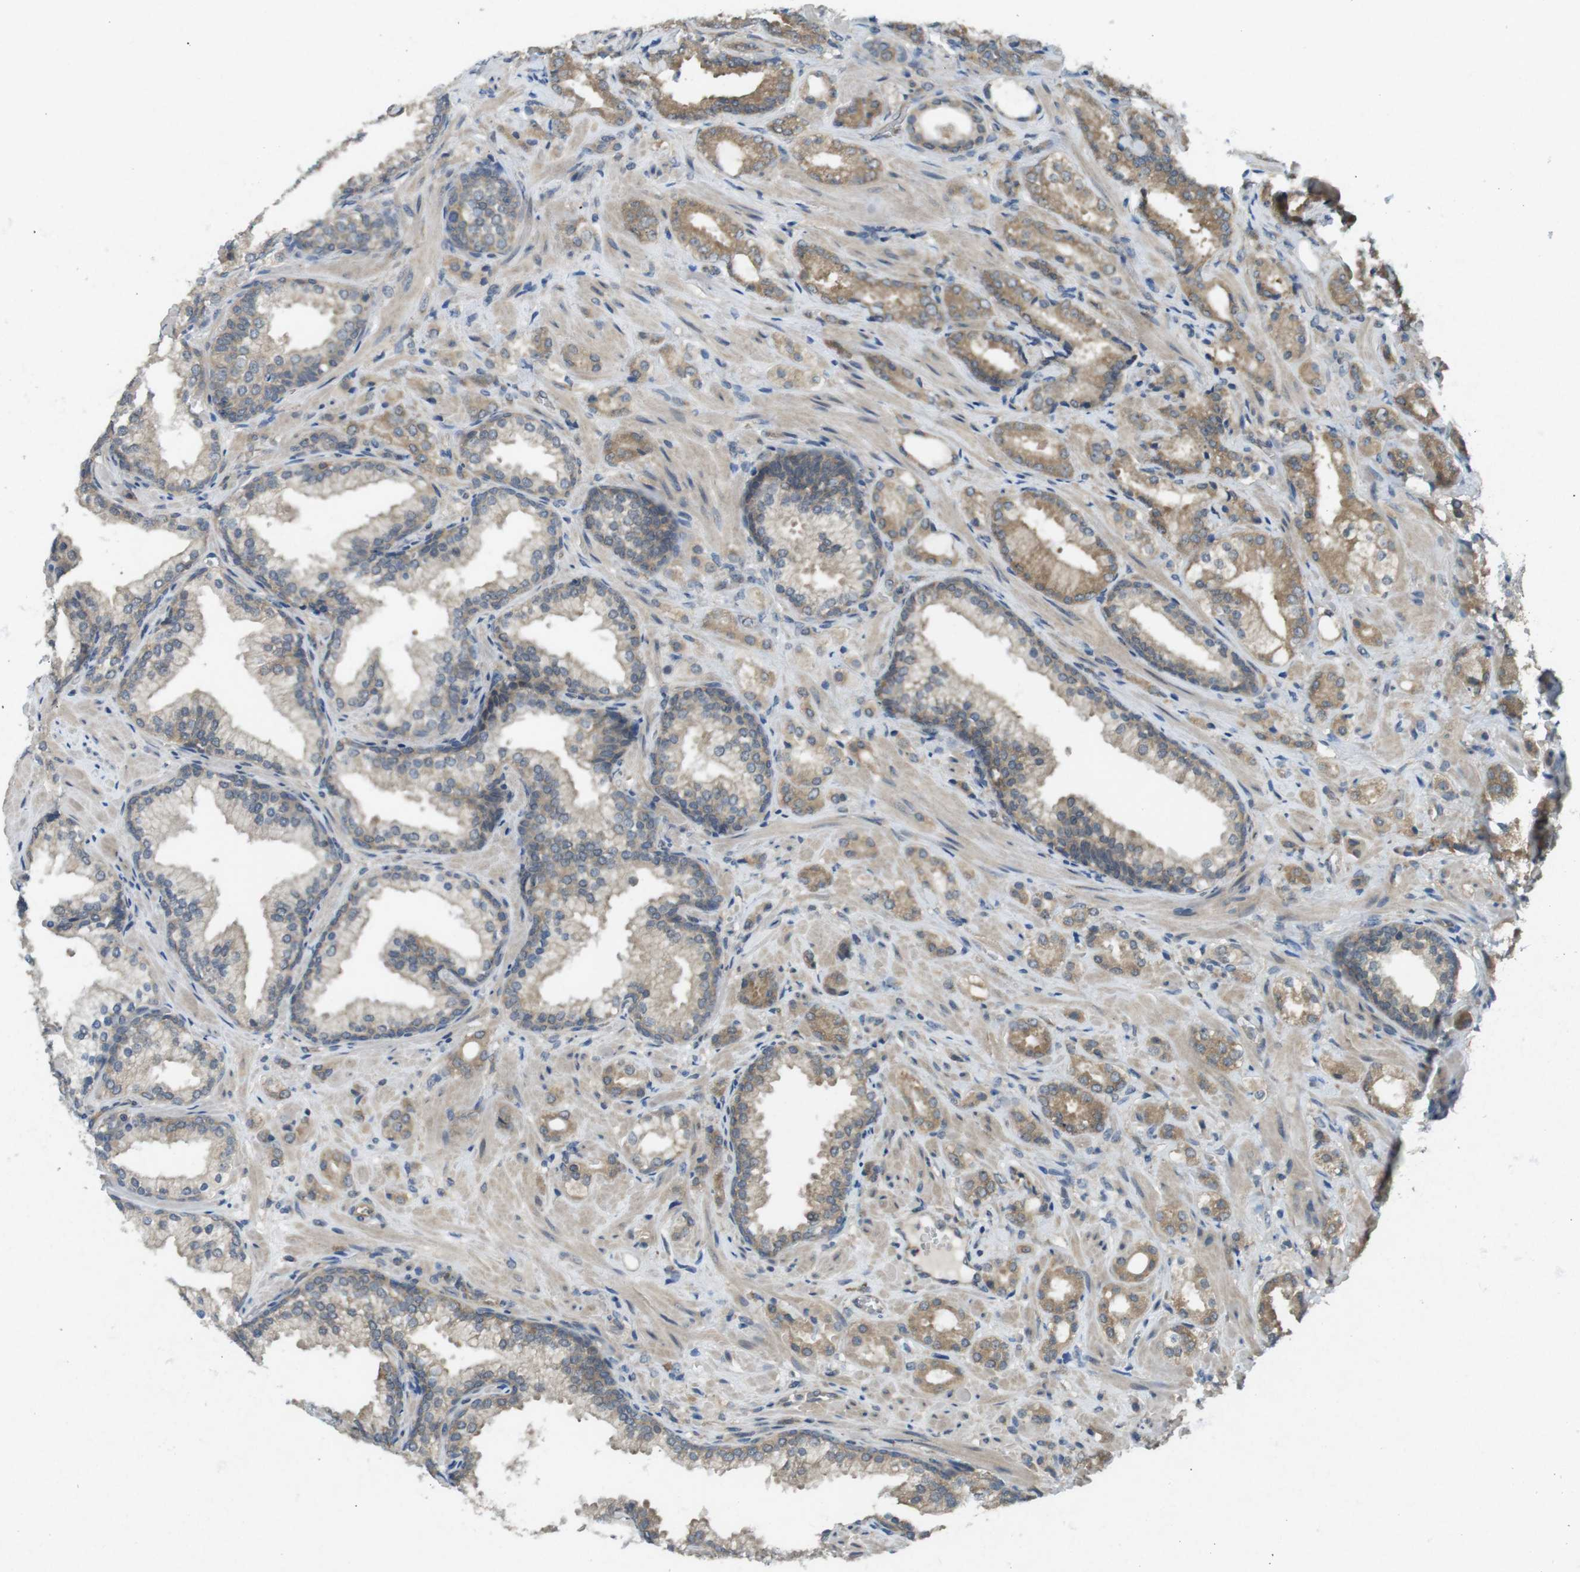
{"staining": {"intensity": "moderate", "quantity": ">75%", "location": "cytoplasmic/membranous"}, "tissue": "prostate cancer", "cell_type": "Tumor cells", "image_type": "cancer", "snomed": [{"axis": "morphology", "description": "Adenocarcinoma, High grade"}, {"axis": "topography", "description": "Prostate"}], "caption": "Prostate cancer (adenocarcinoma (high-grade)) stained with DAB (3,3'-diaminobenzidine) immunohistochemistry (IHC) exhibits medium levels of moderate cytoplasmic/membranous expression in approximately >75% of tumor cells.", "gene": "SUGT1", "patient": {"sex": "male", "age": 64}}